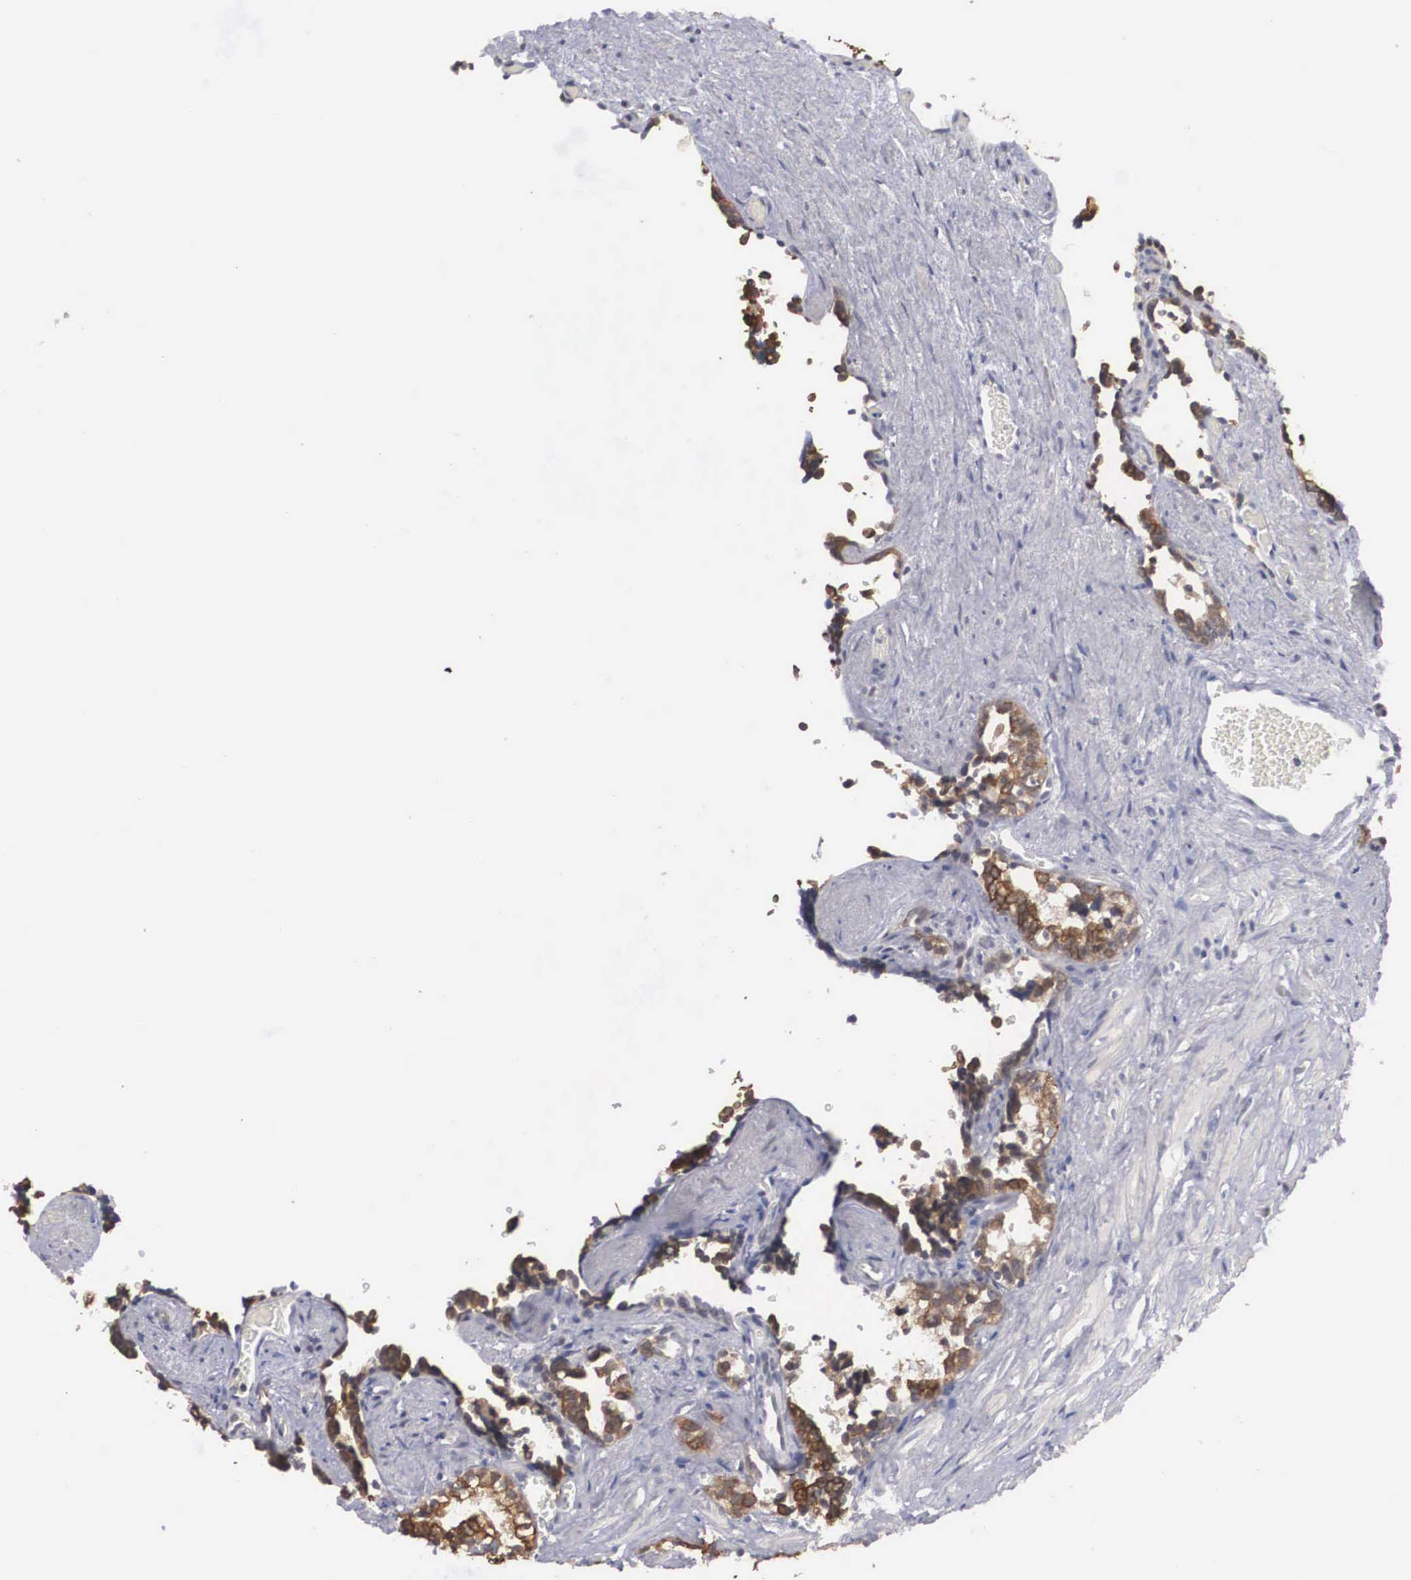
{"staining": {"intensity": "weak", "quantity": ">75%", "location": "cytoplasmic/membranous"}, "tissue": "seminal vesicle", "cell_type": "Glandular cells", "image_type": "normal", "snomed": [{"axis": "morphology", "description": "Normal tissue, NOS"}, {"axis": "topography", "description": "Seminal veicle"}], "caption": "Immunohistochemical staining of benign human seminal vesicle reveals >75% levels of weak cytoplasmic/membranous protein staining in approximately >75% of glandular cells. Using DAB (brown) and hematoxylin (blue) stains, captured at high magnification using brightfield microscopy.", "gene": "WDR89", "patient": {"sex": "male", "age": 60}}